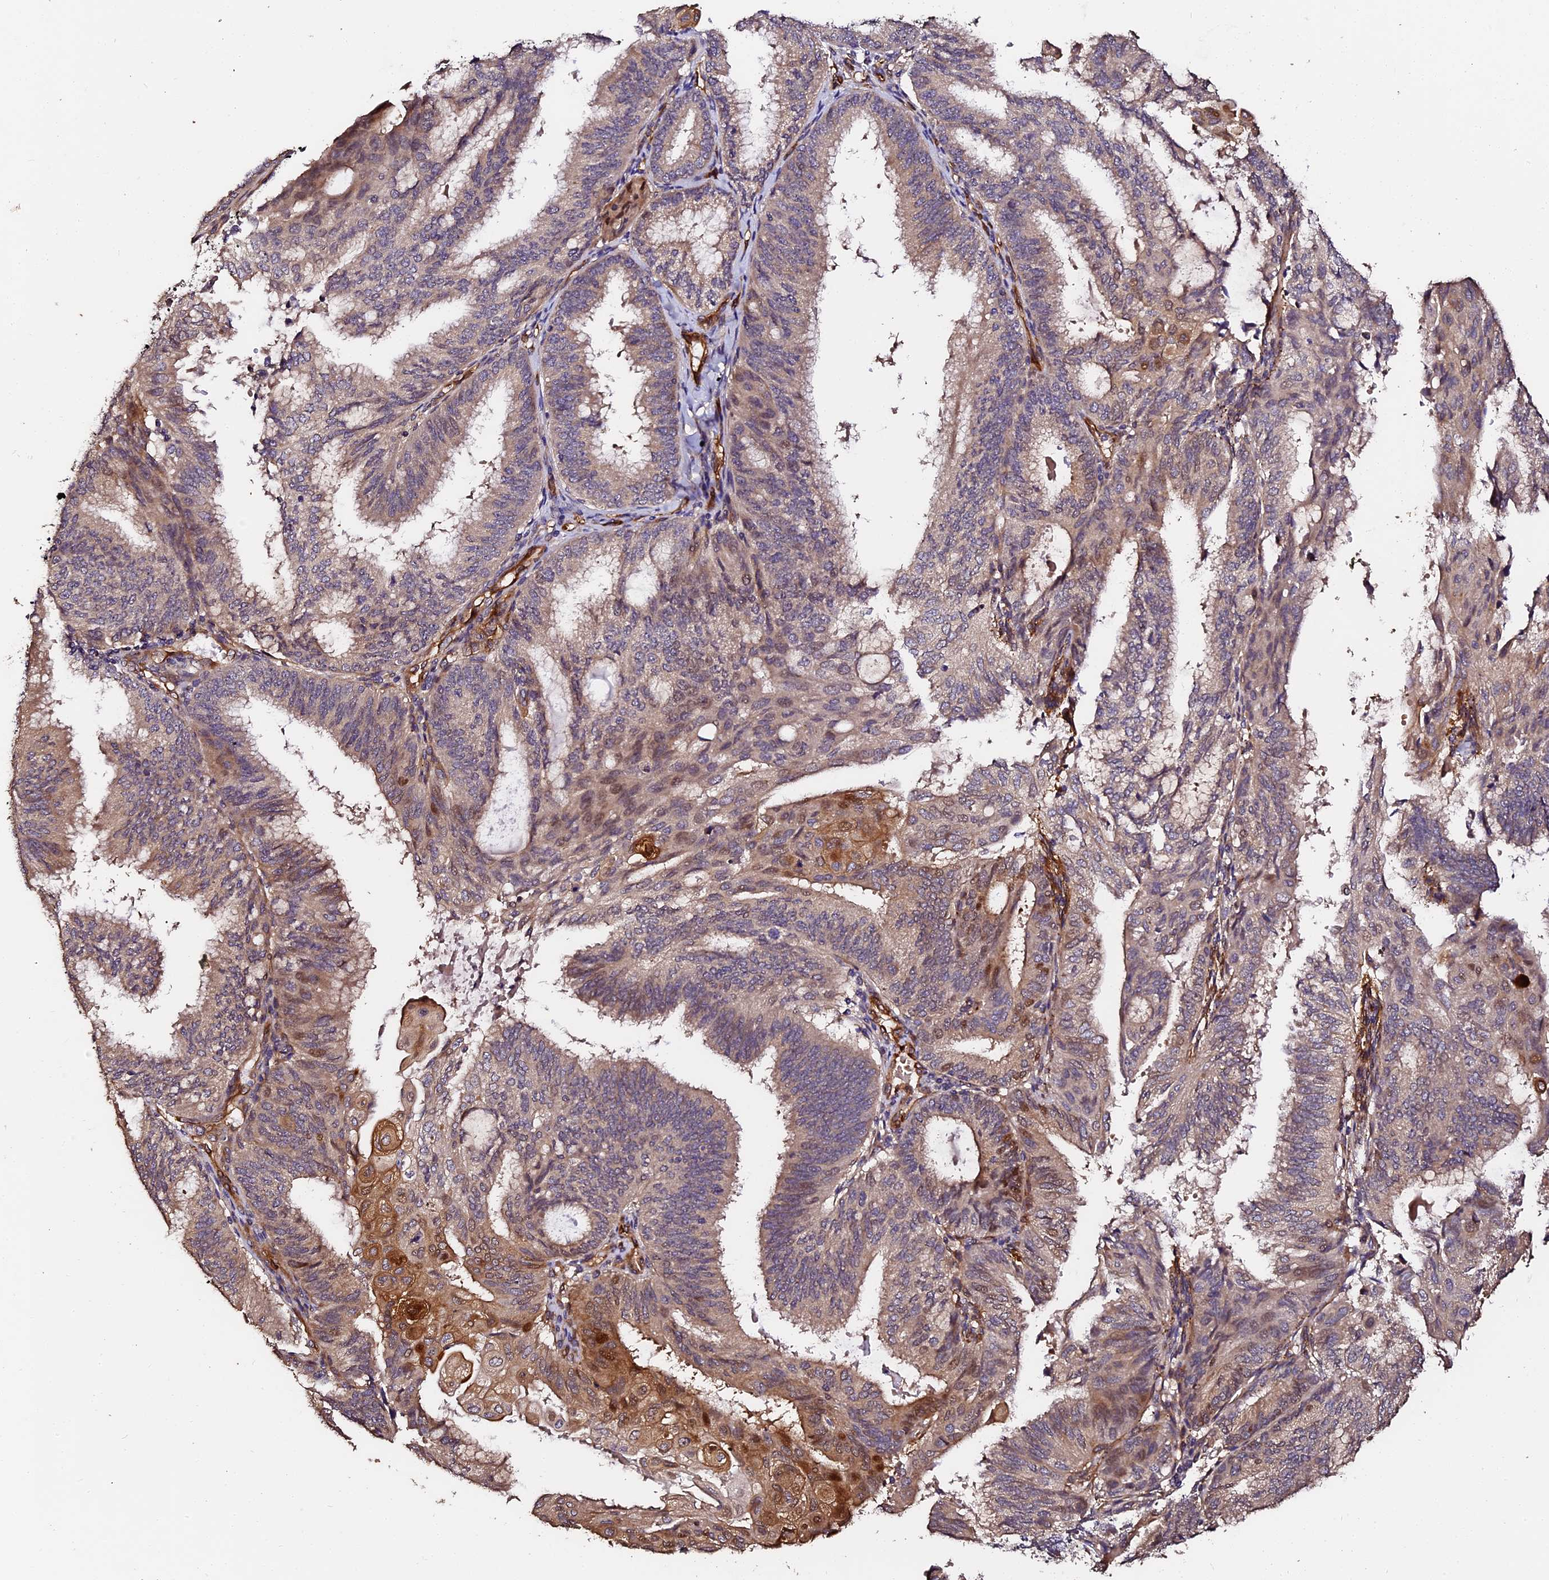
{"staining": {"intensity": "weak", "quantity": ">75%", "location": "cytoplasmic/membranous,nuclear"}, "tissue": "endometrial cancer", "cell_type": "Tumor cells", "image_type": "cancer", "snomed": [{"axis": "morphology", "description": "Adenocarcinoma, NOS"}, {"axis": "topography", "description": "Endometrium"}], "caption": "Weak cytoplasmic/membranous and nuclear protein staining is appreciated in approximately >75% of tumor cells in endometrial adenocarcinoma. (Stains: DAB in brown, nuclei in blue, Microscopy: brightfield microscopy at high magnification).", "gene": "TDO2", "patient": {"sex": "female", "age": 49}}